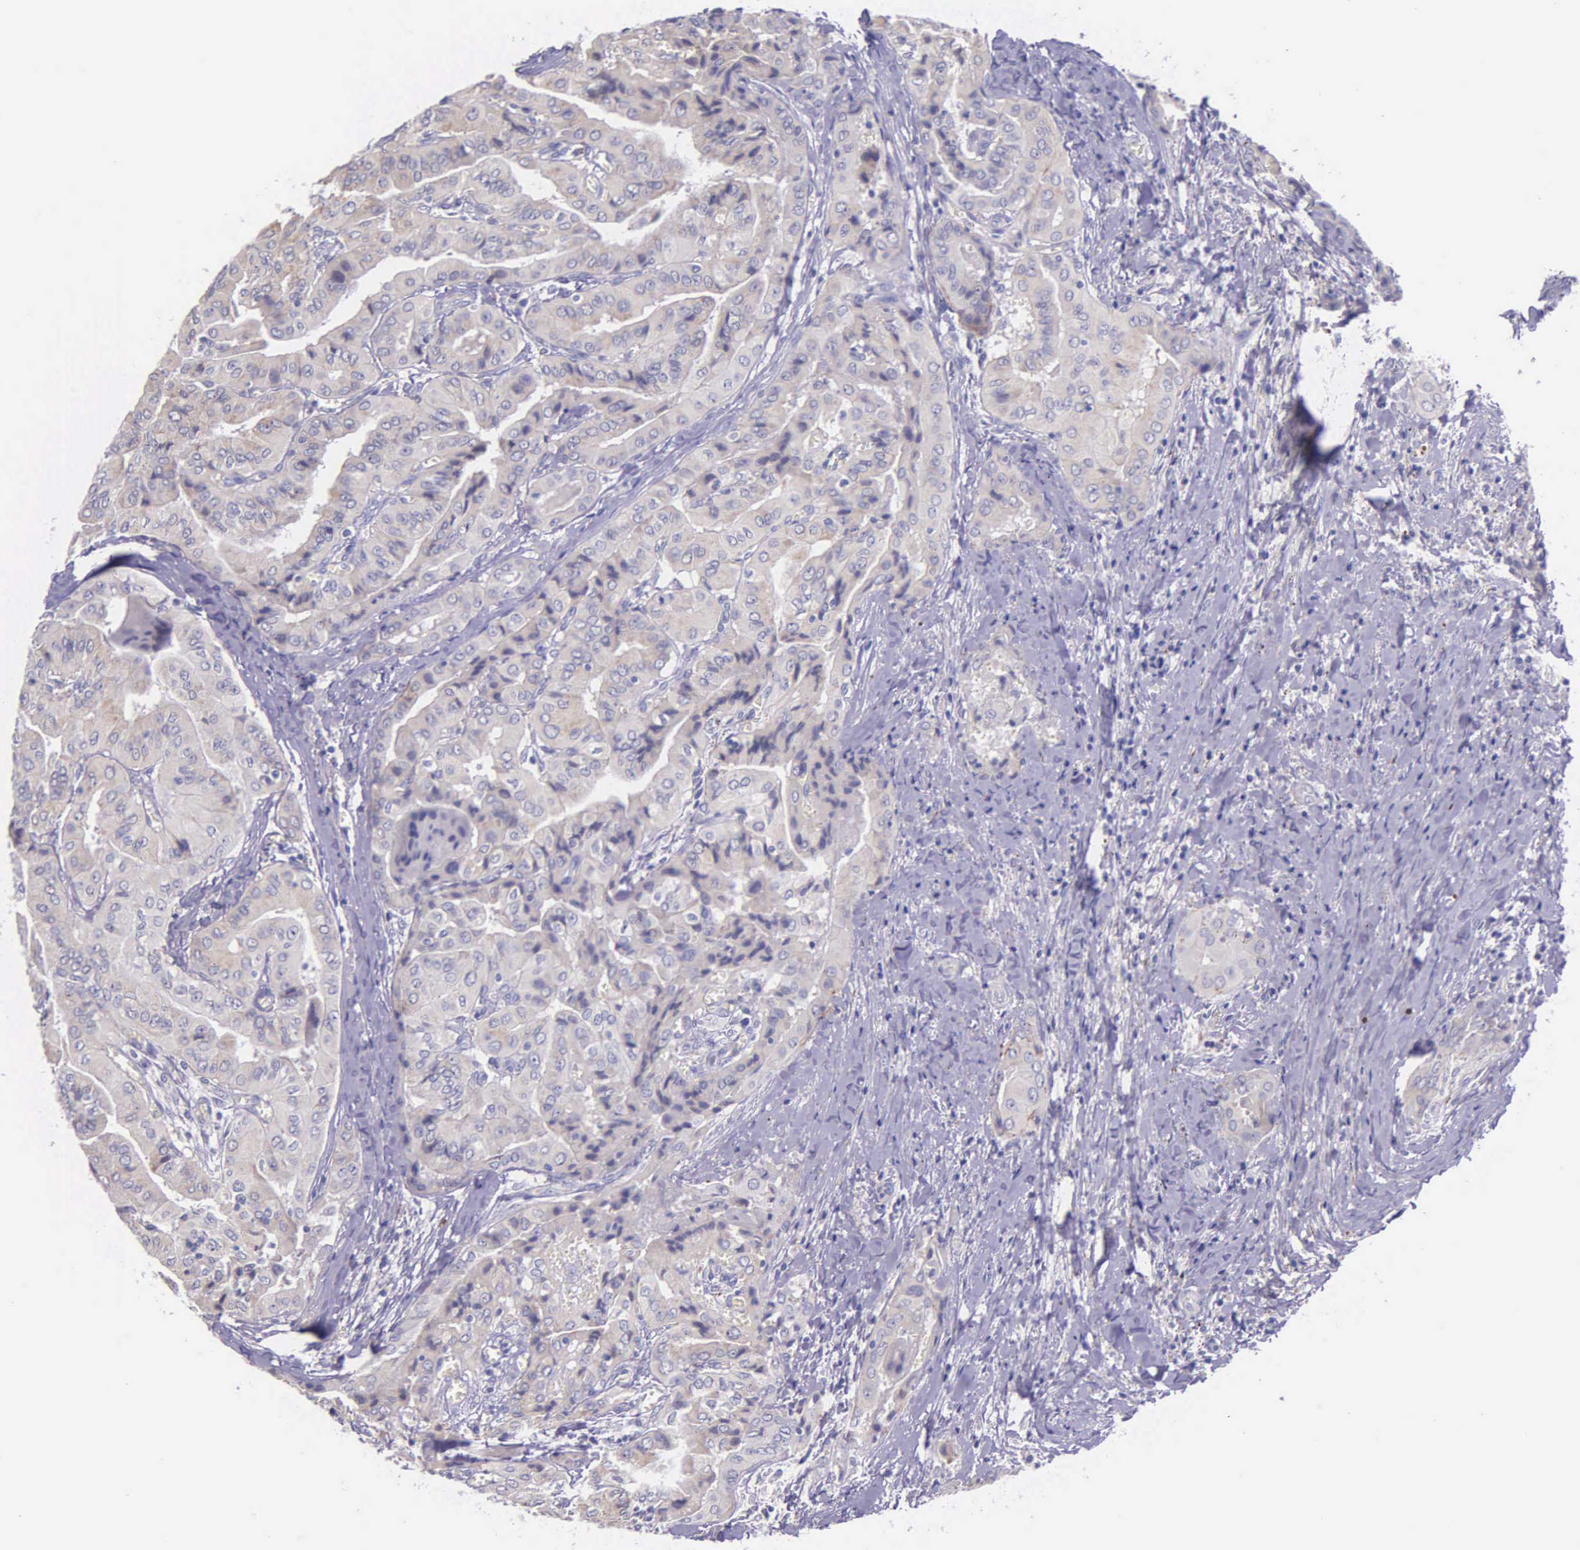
{"staining": {"intensity": "weak", "quantity": ">75%", "location": "cytoplasmic/membranous"}, "tissue": "thyroid cancer", "cell_type": "Tumor cells", "image_type": "cancer", "snomed": [{"axis": "morphology", "description": "Papillary adenocarcinoma, NOS"}, {"axis": "topography", "description": "Thyroid gland"}], "caption": "This is an image of immunohistochemistry staining of thyroid cancer, which shows weak positivity in the cytoplasmic/membranous of tumor cells.", "gene": "THSD7A", "patient": {"sex": "female", "age": 71}}